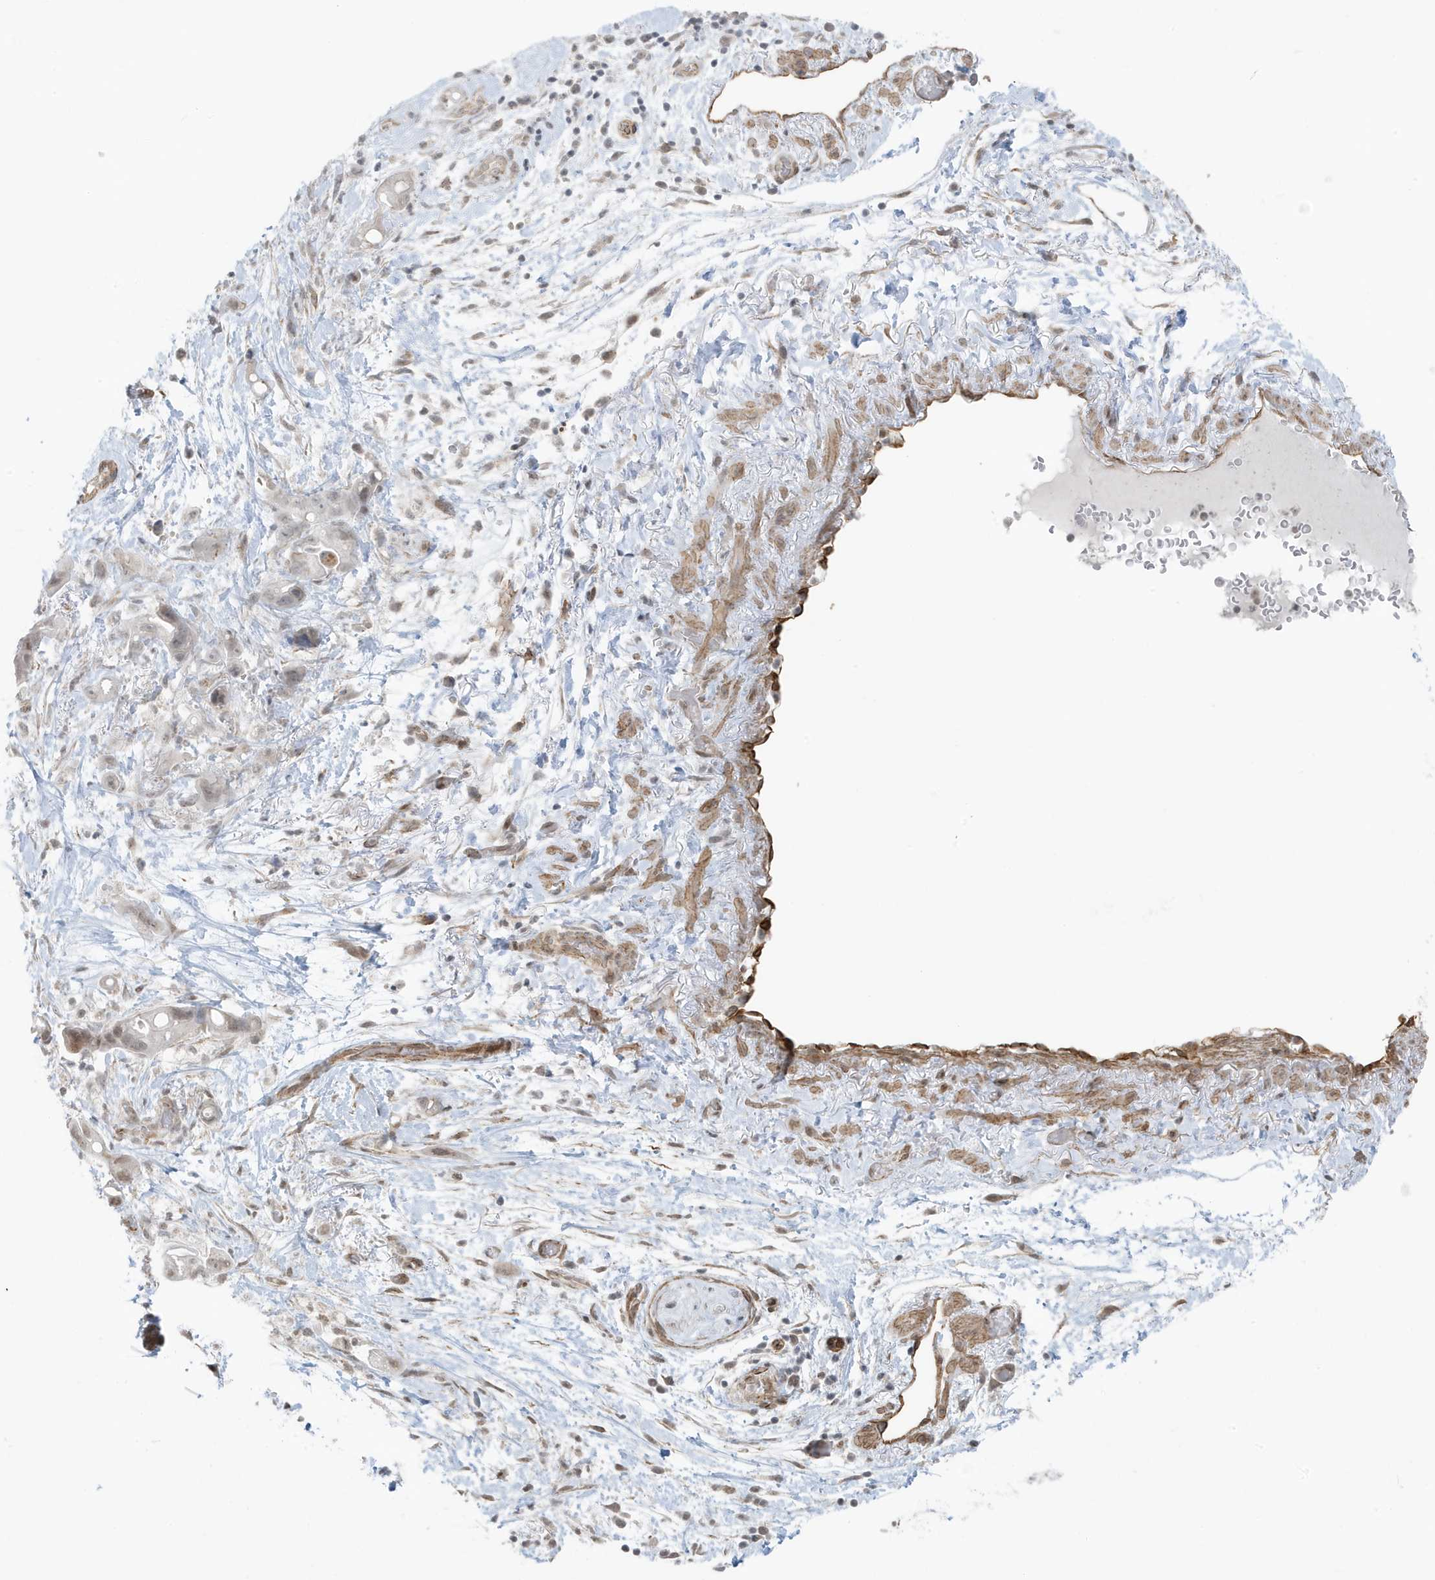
{"staining": {"intensity": "negative", "quantity": "none", "location": "none"}, "tissue": "pancreatic cancer", "cell_type": "Tumor cells", "image_type": "cancer", "snomed": [{"axis": "morphology", "description": "Normal tissue, NOS"}, {"axis": "morphology", "description": "Adenocarcinoma, NOS"}, {"axis": "topography", "description": "Pancreas"}], "caption": "Pancreatic cancer was stained to show a protein in brown. There is no significant staining in tumor cells. The staining is performed using DAB brown chromogen with nuclei counter-stained in using hematoxylin.", "gene": "CHCHD4", "patient": {"sex": "female", "age": 68}}